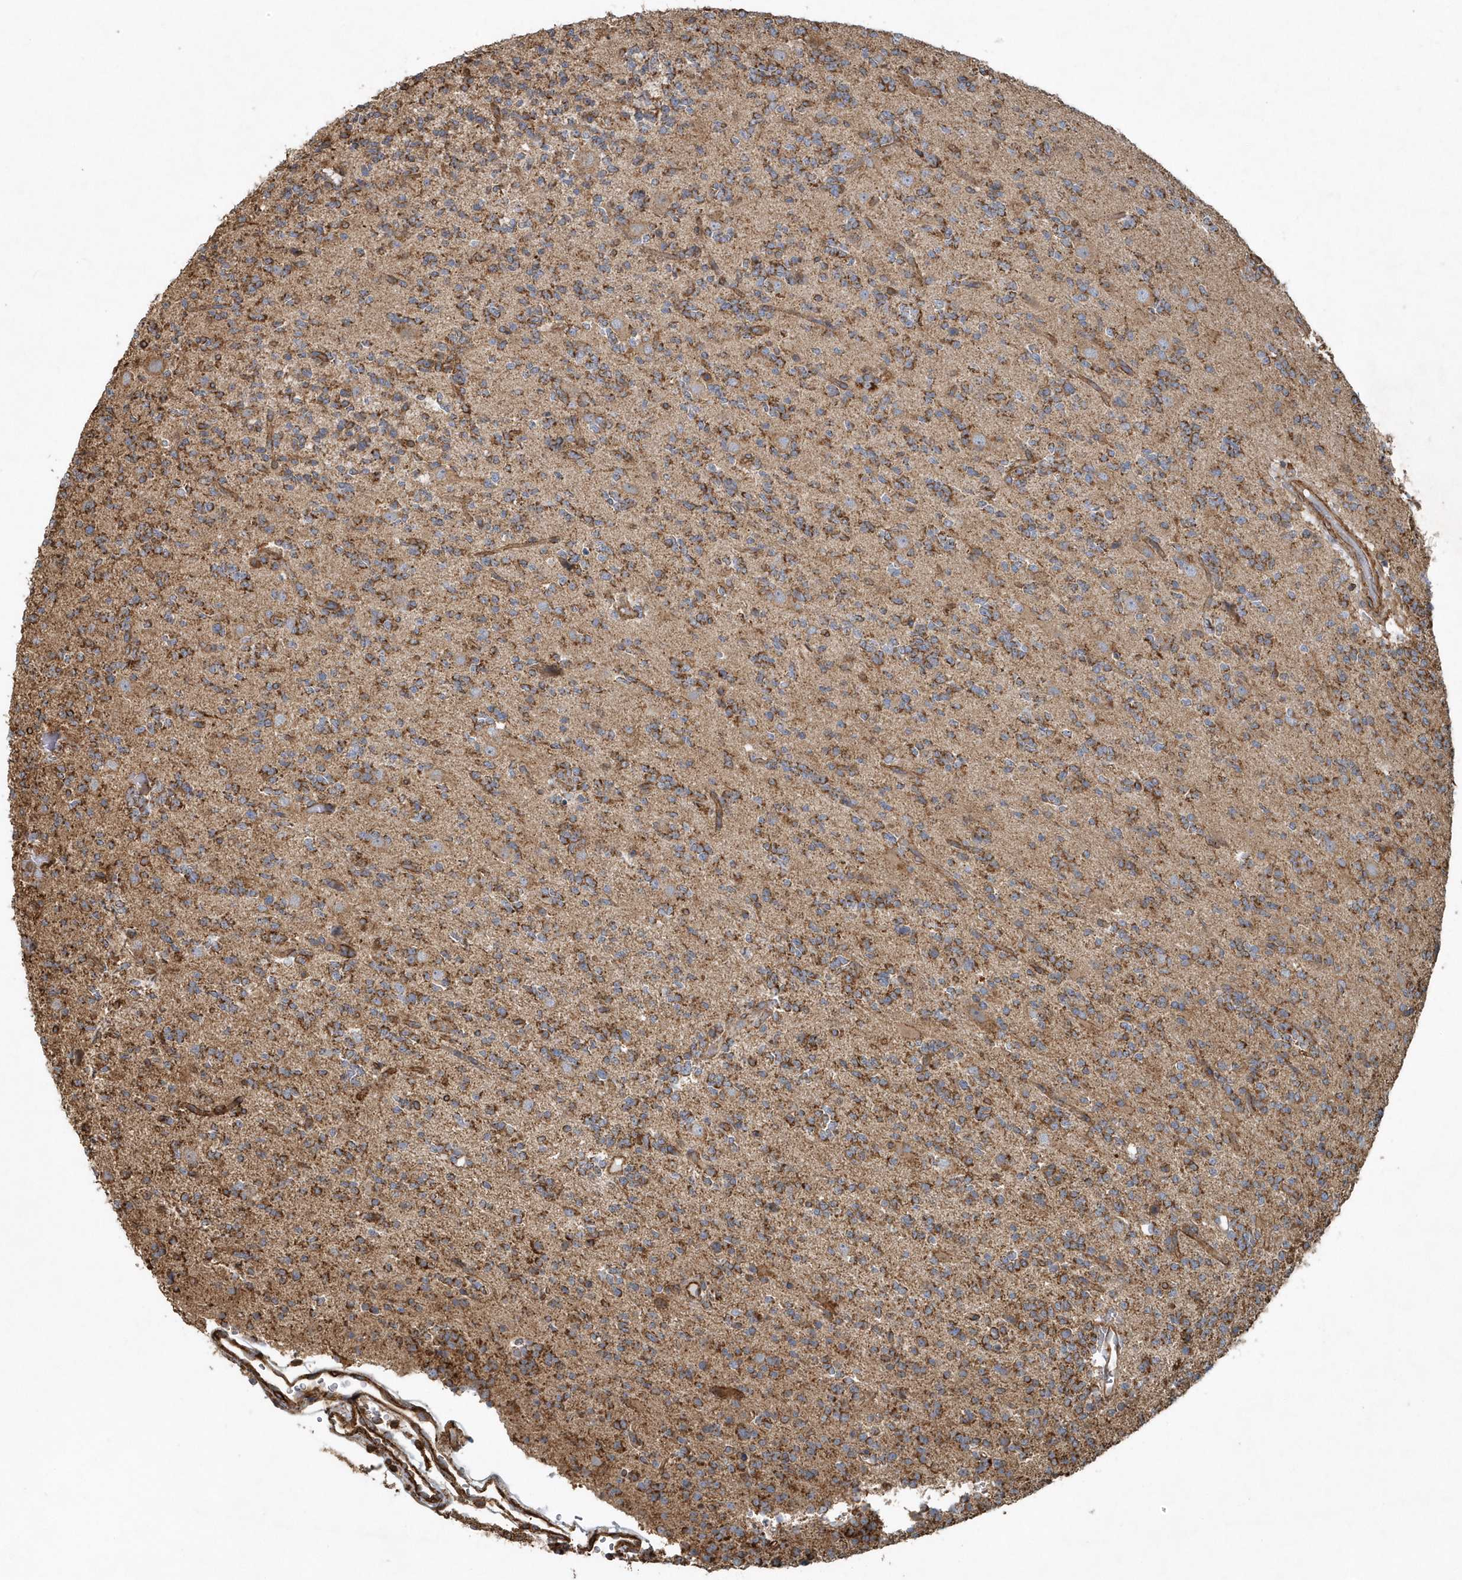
{"staining": {"intensity": "moderate", "quantity": ">75%", "location": "cytoplasmic/membranous"}, "tissue": "glioma", "cell_type": "Tumor cells", "image_type": "cancer", "snomed": [{"axis": "morphology", "description": "Glioma, malignant, High grade"}, {"axis": "topography", "description": "Brain"}], "caption": "This histopathology image displays immunohistochemistry staining of high-grade glioma (malignant), with medium moderate cytoplasmic/membranous expression in approximately >75% of tumor cells.", "gene": "MMUT", "patient": {"sex": "female", "age": 62}}